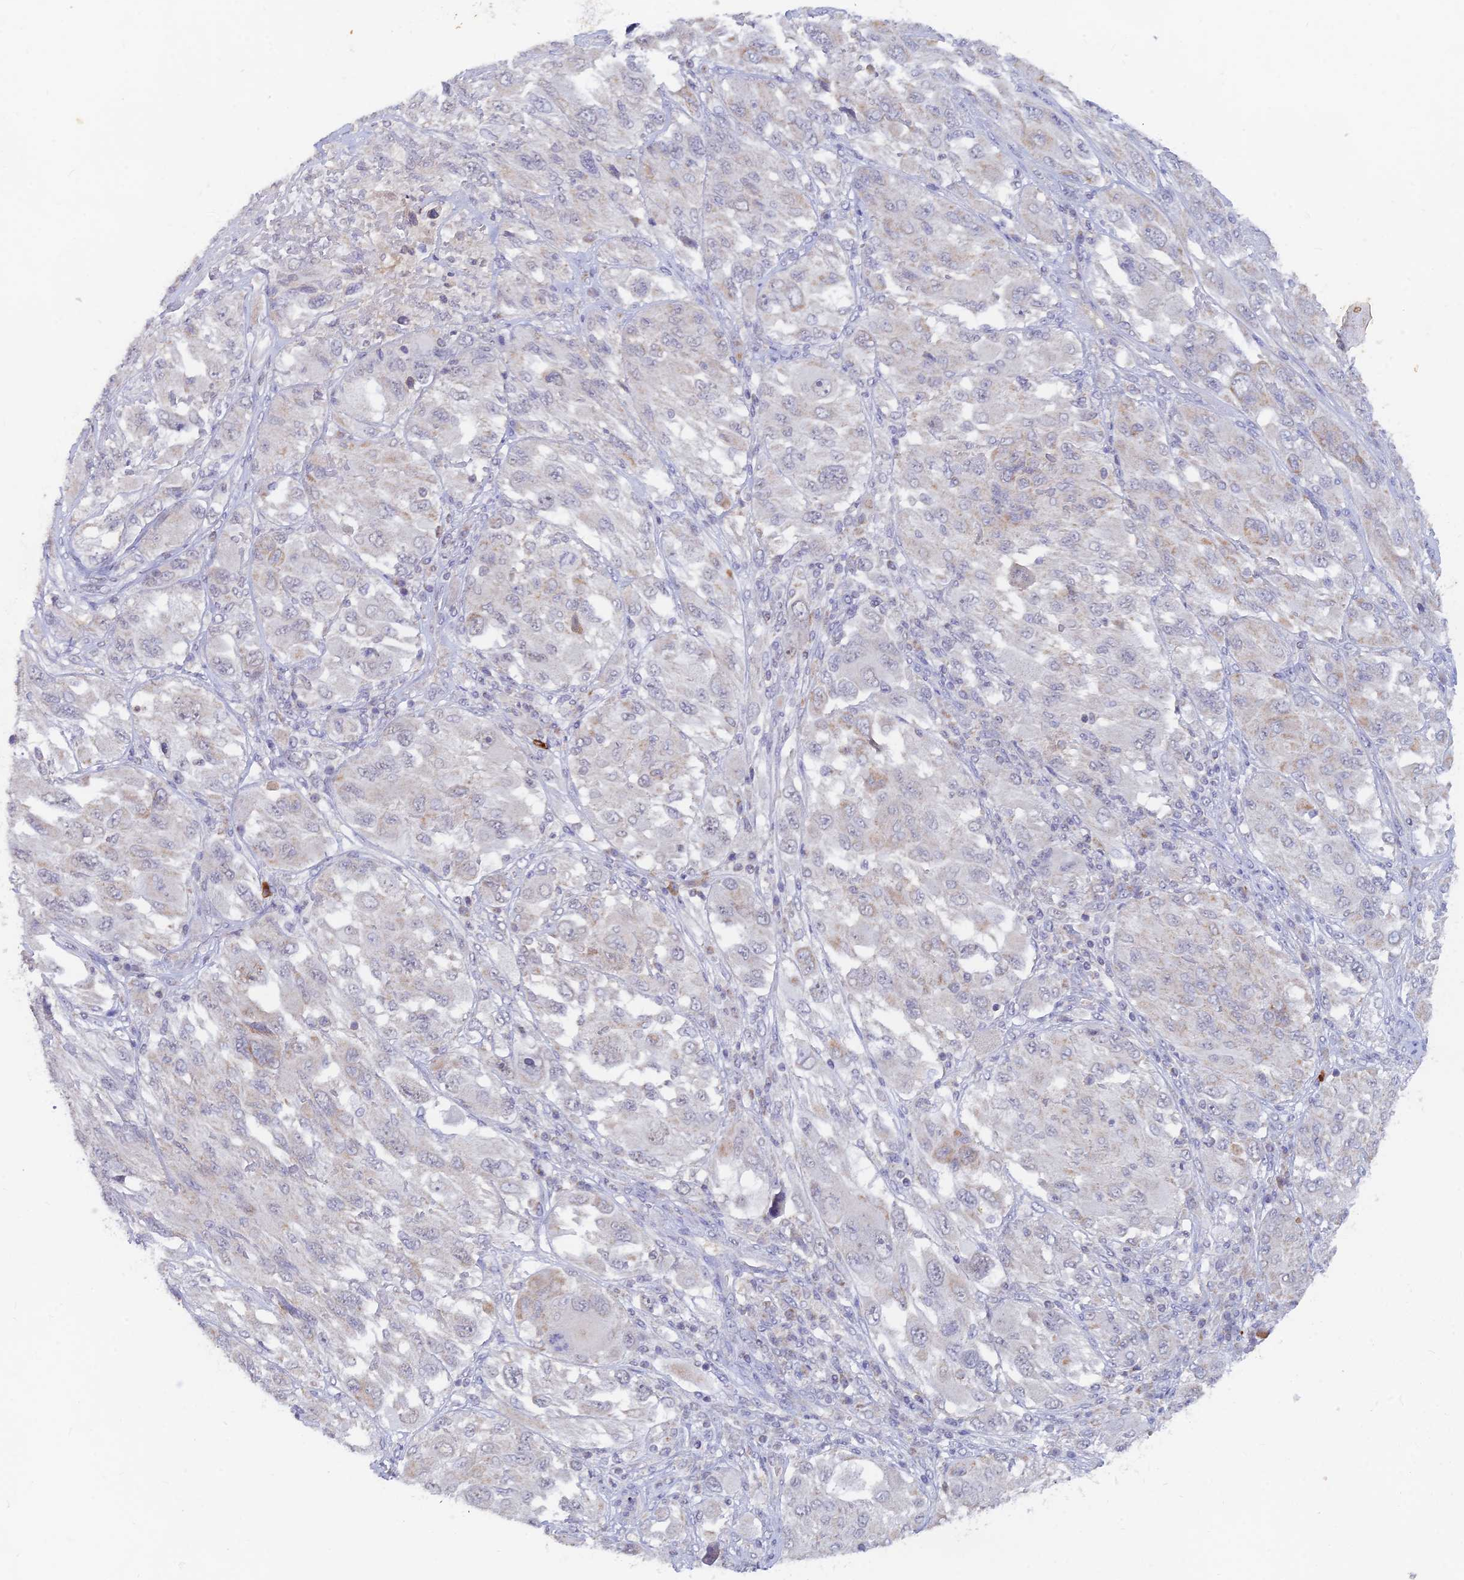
{"staining": {"intensity": "negative", "quantity": "none", "location": "none"}, "tissue": "melanoma", "cell_type": "Tumor cells", "image_type": "cancer", "snomed": [{"axis": "morphology", "description": "Malignant melanoma, NOS"}, {"axis": "topography", "description": "Skin"}], "caption": "Tumor cells show no significant staining in melanoma.", "gene": "LRIF1", "patient": {"sex": "female", "age": 91}}